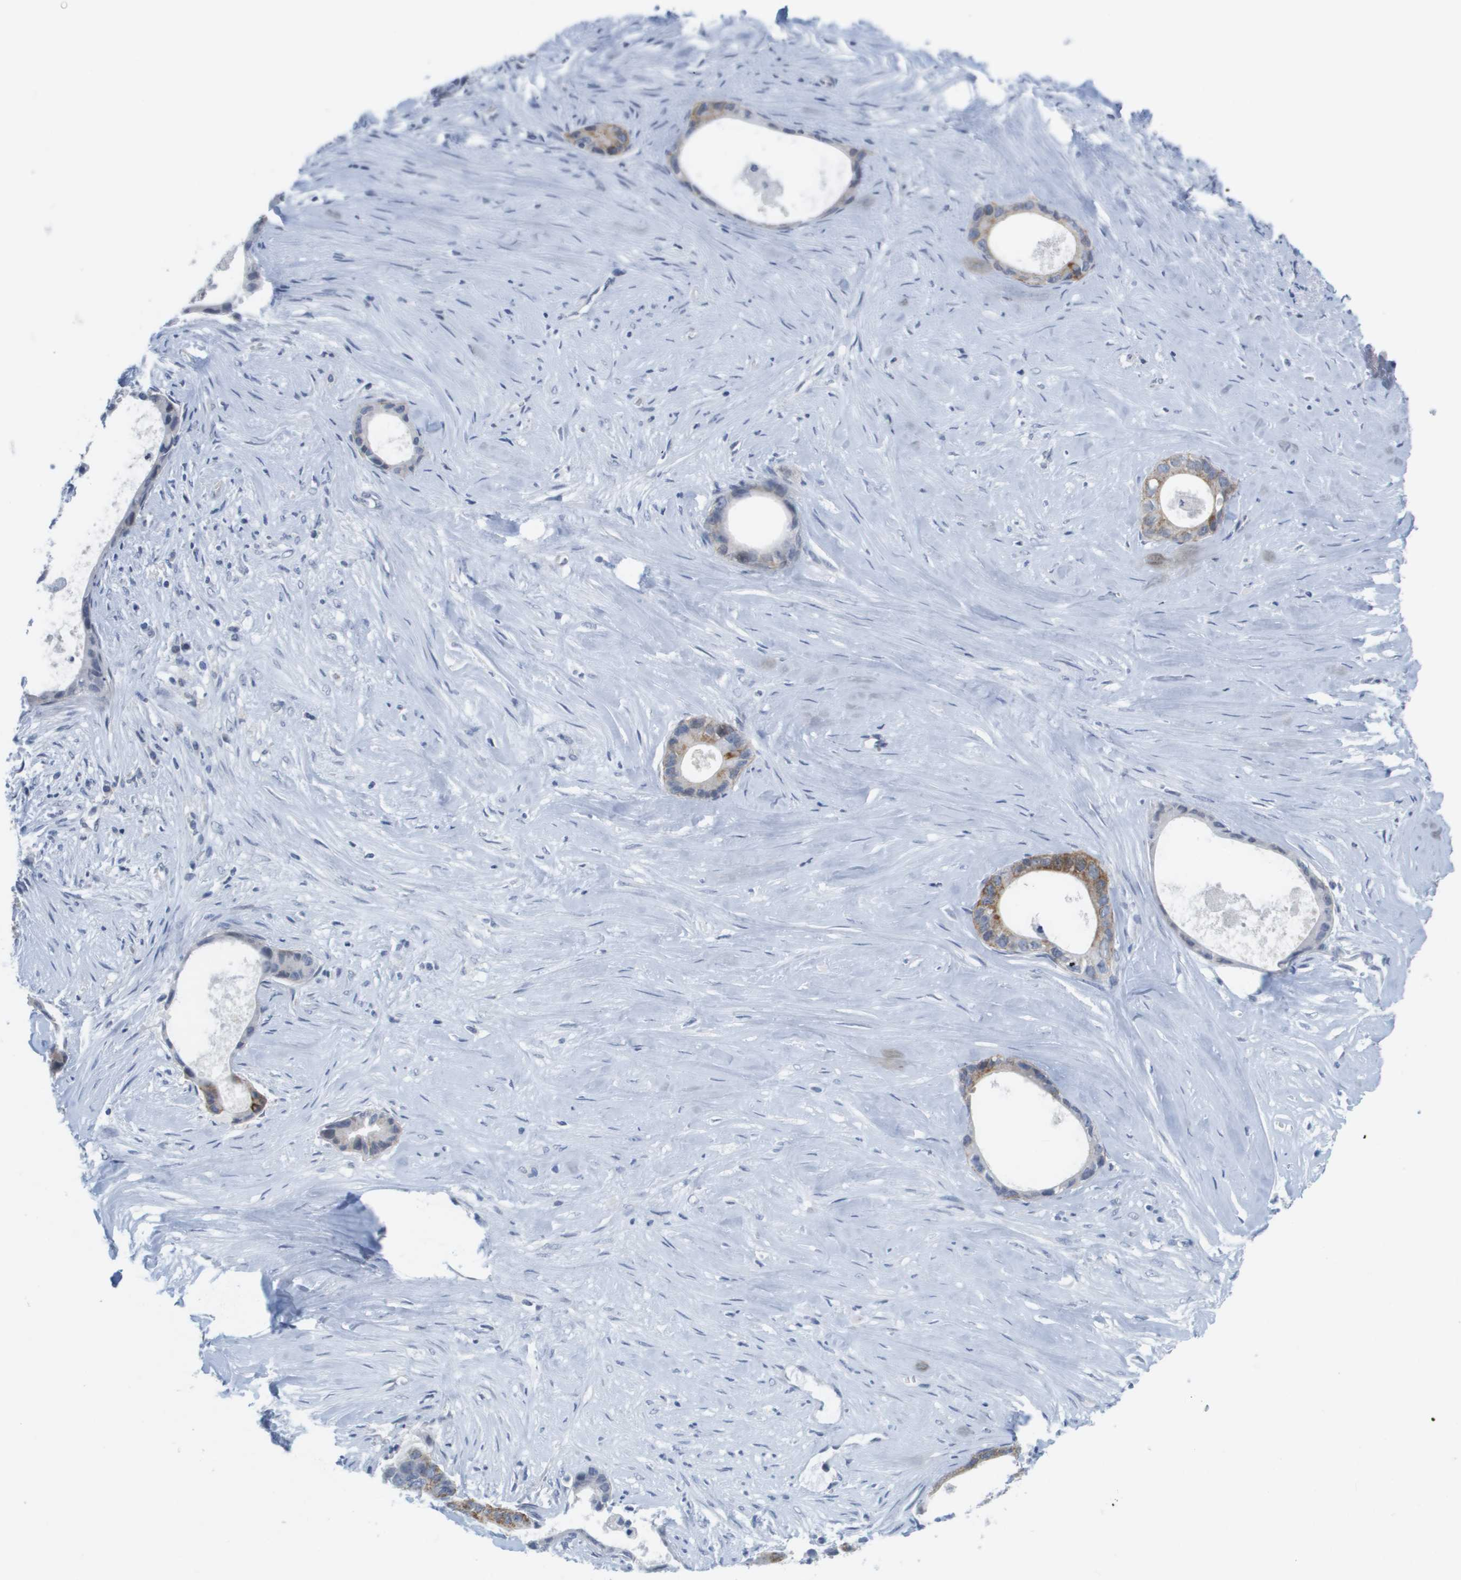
{"staining": {"intensity": "moderate", "quantity": "25%-75%", "location": "cytoplasmic/membranous"}, "tissue": "liver cancer", "cell_type": "Tumor cells", "image_type": "cancer", "snomed": [{"axis": "morphology", "description": "Cholangiocarcinoma"}, {"axis": "topography", "description": "Liver"}], "caption": "A histopathology image of liver cancer stained for a protein demonstrates moderate cytoplasmic/membranous brown staining in tumor cells.", "gene": "PDE4A", "patient": {"sex": "female", "age": 55}}